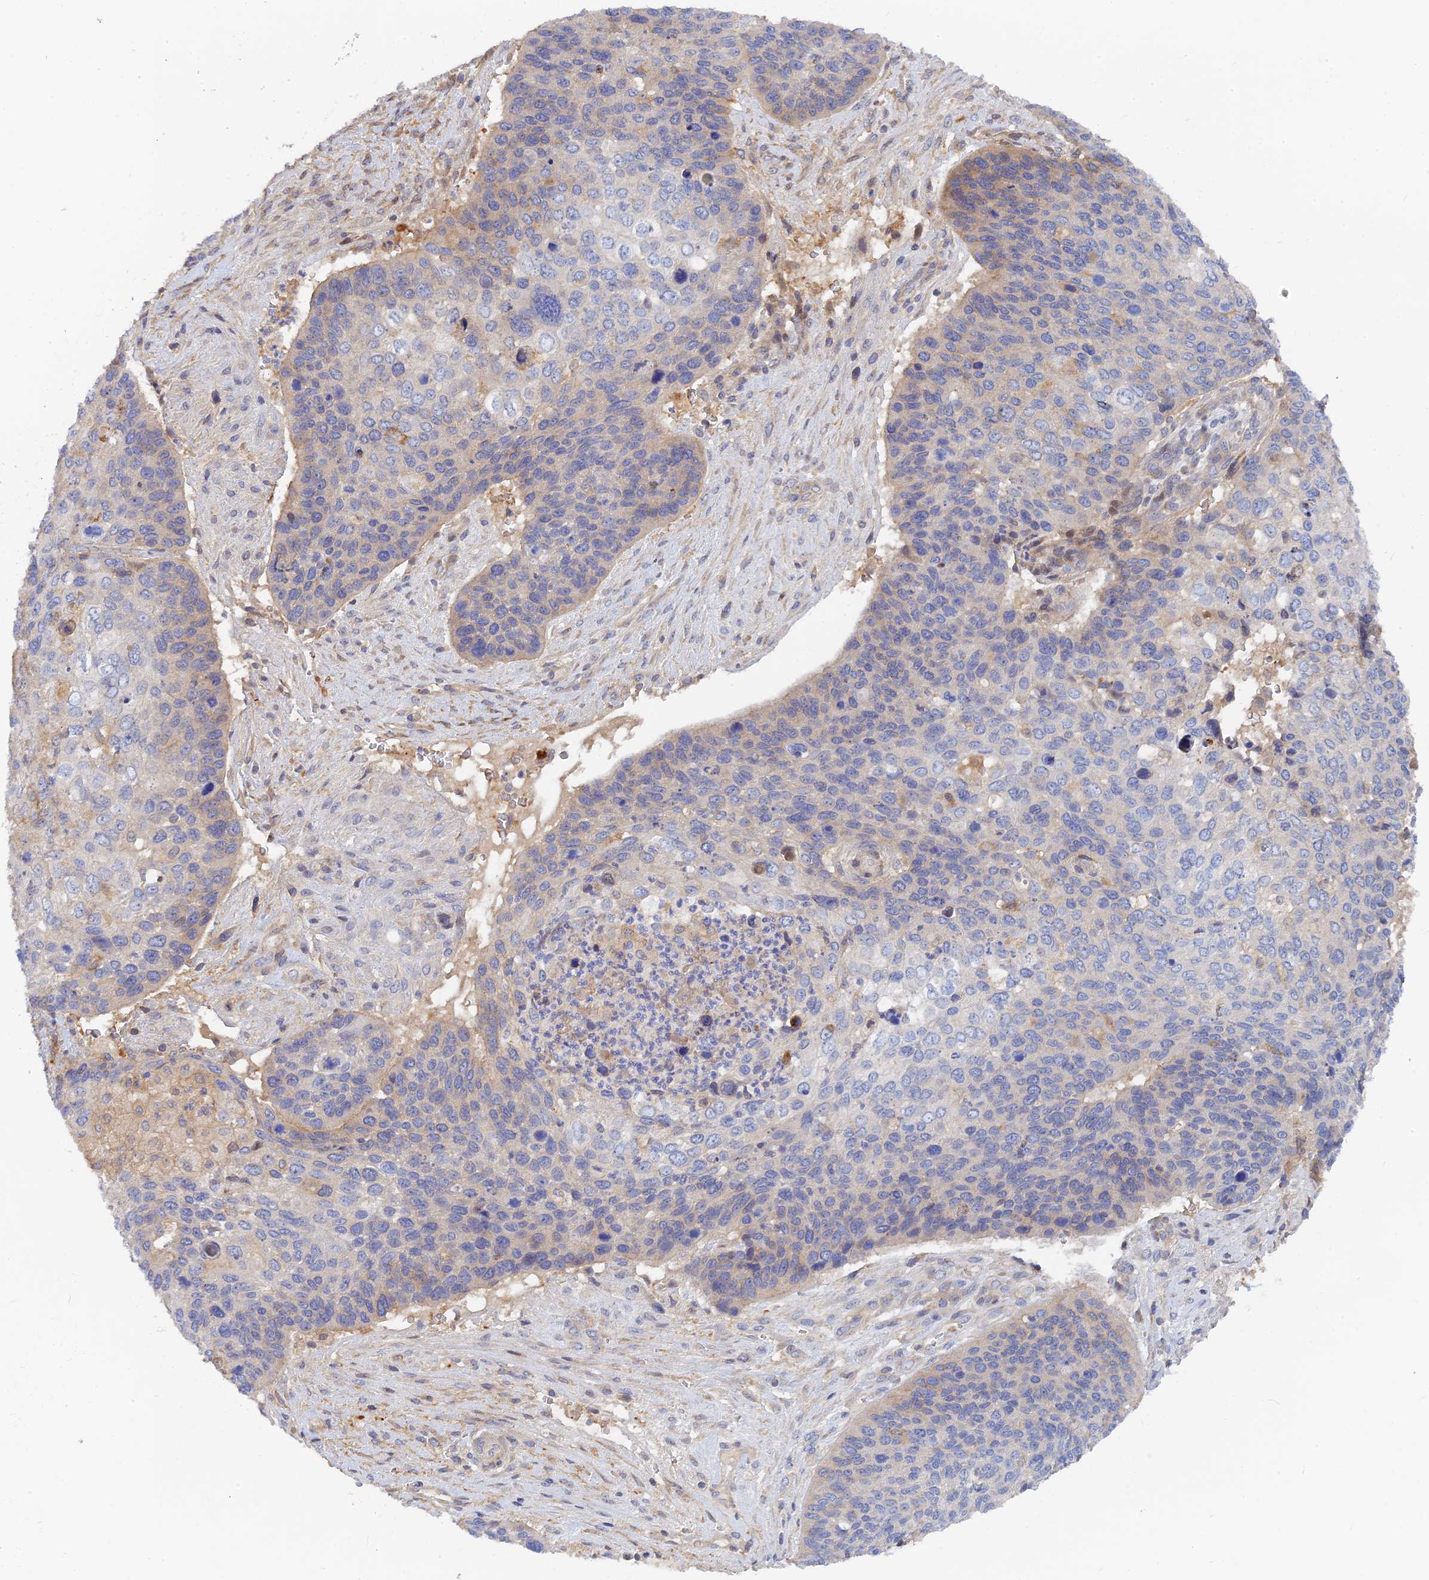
{"staining": {"intensity": "negative", "quantity": "none", "location": "none"}, "tissue": "skin cancer", "cell_type": "Tumor cells", "image_type": "cancer", "snomed": [{"axis": "morphology", "description": "Basal cell carcinoma"}, {"axis": "topography", "description": "Skin"}], "caption": "This is an IHC micrograph of human skin basal cell carcinoma. There is no staining in tumor cells.", "gene": "SPATA5L1", "patient": {"sex": "female", "age": 74}}